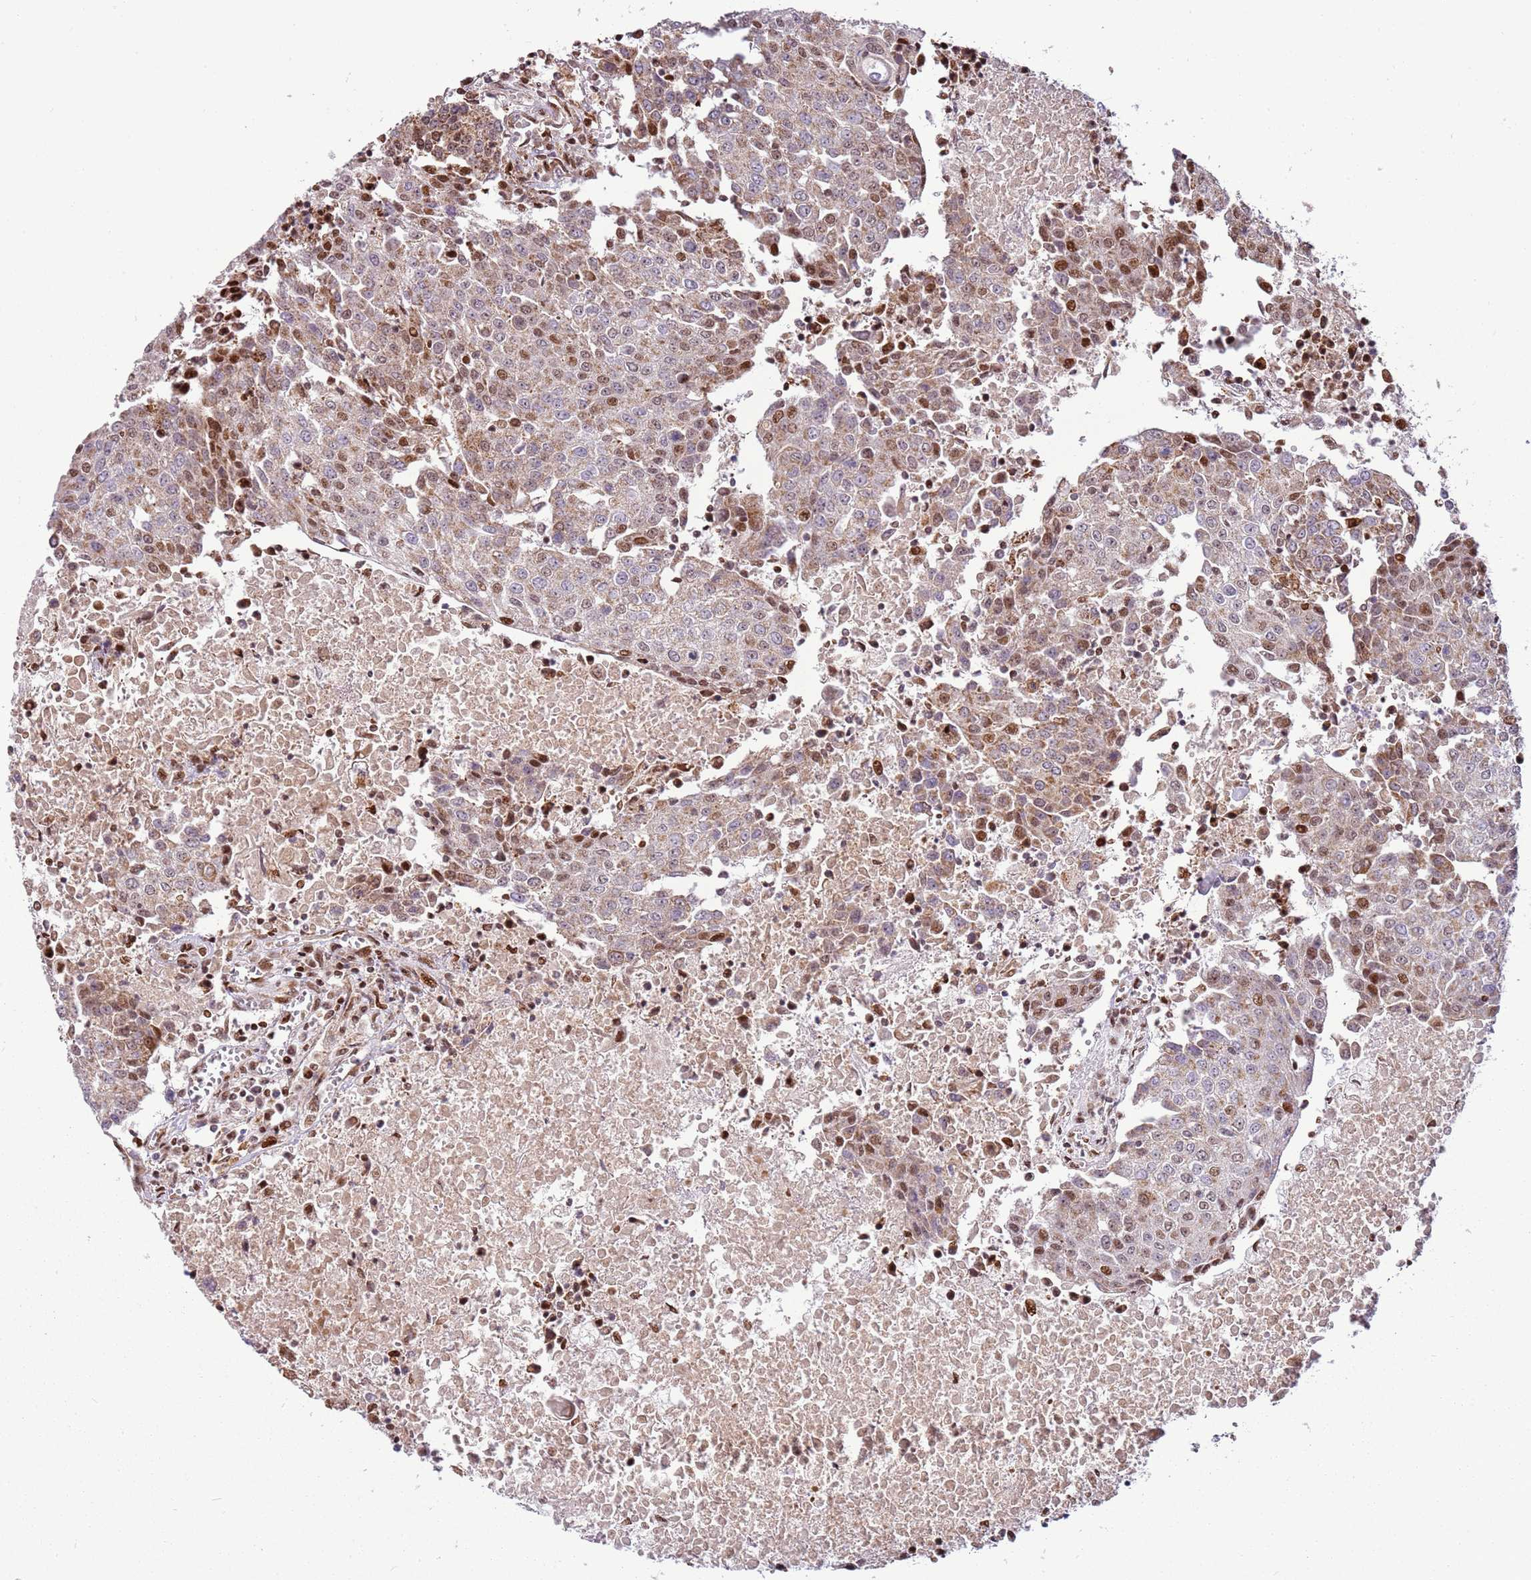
{"staining": {"intensity": "moderate", "quantity": "<25%", "location": "nuclear"}, "tissue": "urothelial cancer", "cell_type": "Tumor cells", "image_type": "cancer", "snomed": [{"axis": "morphology", "description": "Urothelial carcinoma, High grade"}, {"axis": "topography", "description": "Urinary bladder"}], "caption": "High-magnification brightfield microscopy of urothelial cancer stained with DAB (brown) and counterstained with hematoxylin (blue). tumor cells exhibit moderate nuclear expression is identified in about<25% of cells. (DAB (3,3'-diaminobenzidine) = brown stain, brightfield microscopy at high magnification).", "gene": "PCTP", "patient": {"sex": "female", "age": 85}}